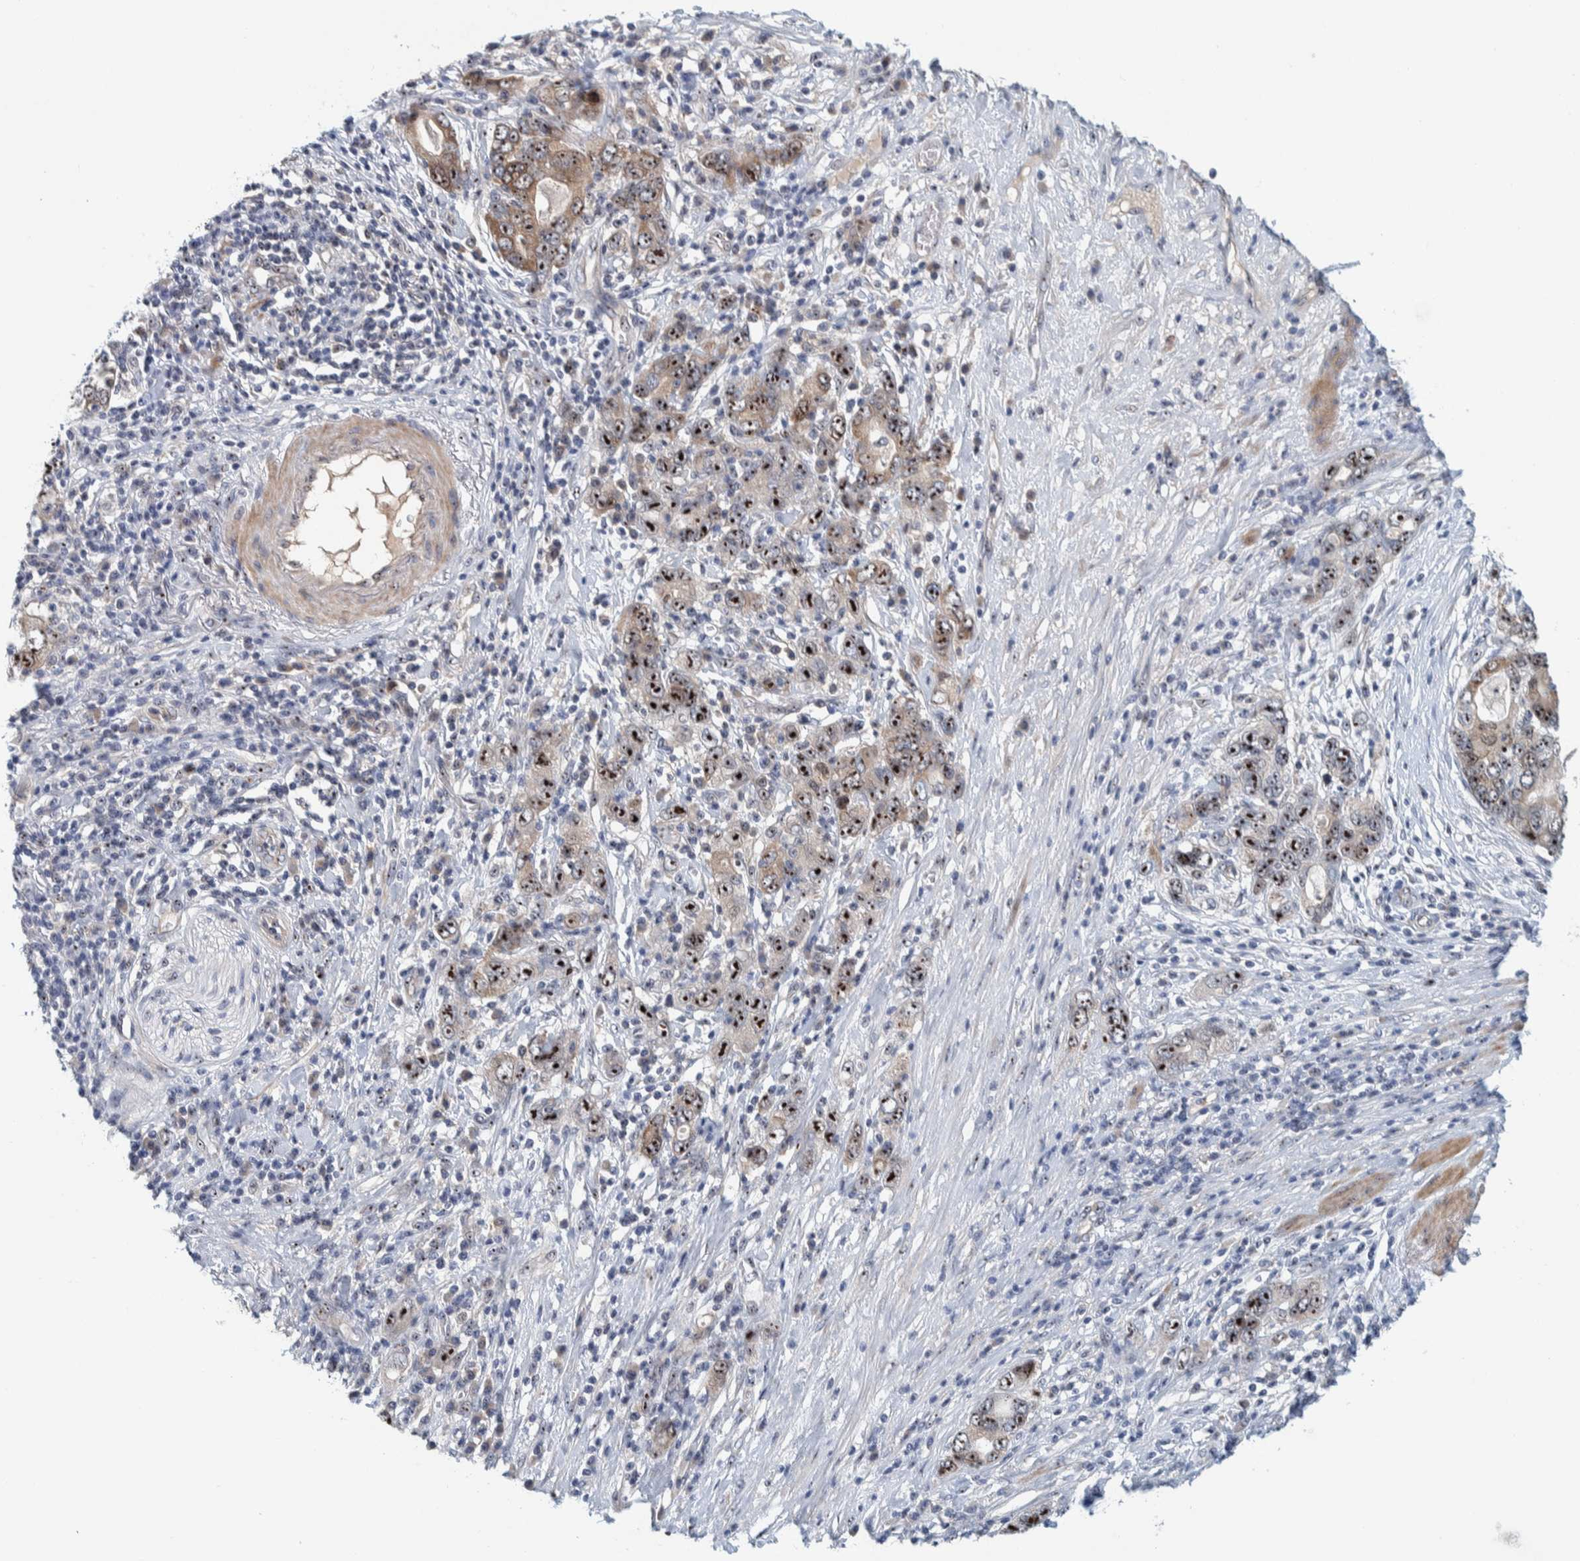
{"staining": {"intensity": "strong", "quantity": ">75%", "location": "cytoplasmic/membranous,nuclear"}, "tissue": "stomach cancer", "cell_type": "Tumor cells", "image_type": "cancer", "snomed": [{"axis": "morphology", "description": "Adenocarcinoma, NOS"}, {"axis": "topography", "description": "Stomach, lower"}], "caption": "Brown immunohistochemical staining in human adenocarcinoma (stomach) reveals strong cytoplasmic/membranous and nuclear positivity in approximately >75% of tumor cells.", "gene": "NOL11", "patient": {"sex": "female", "age": 93}}